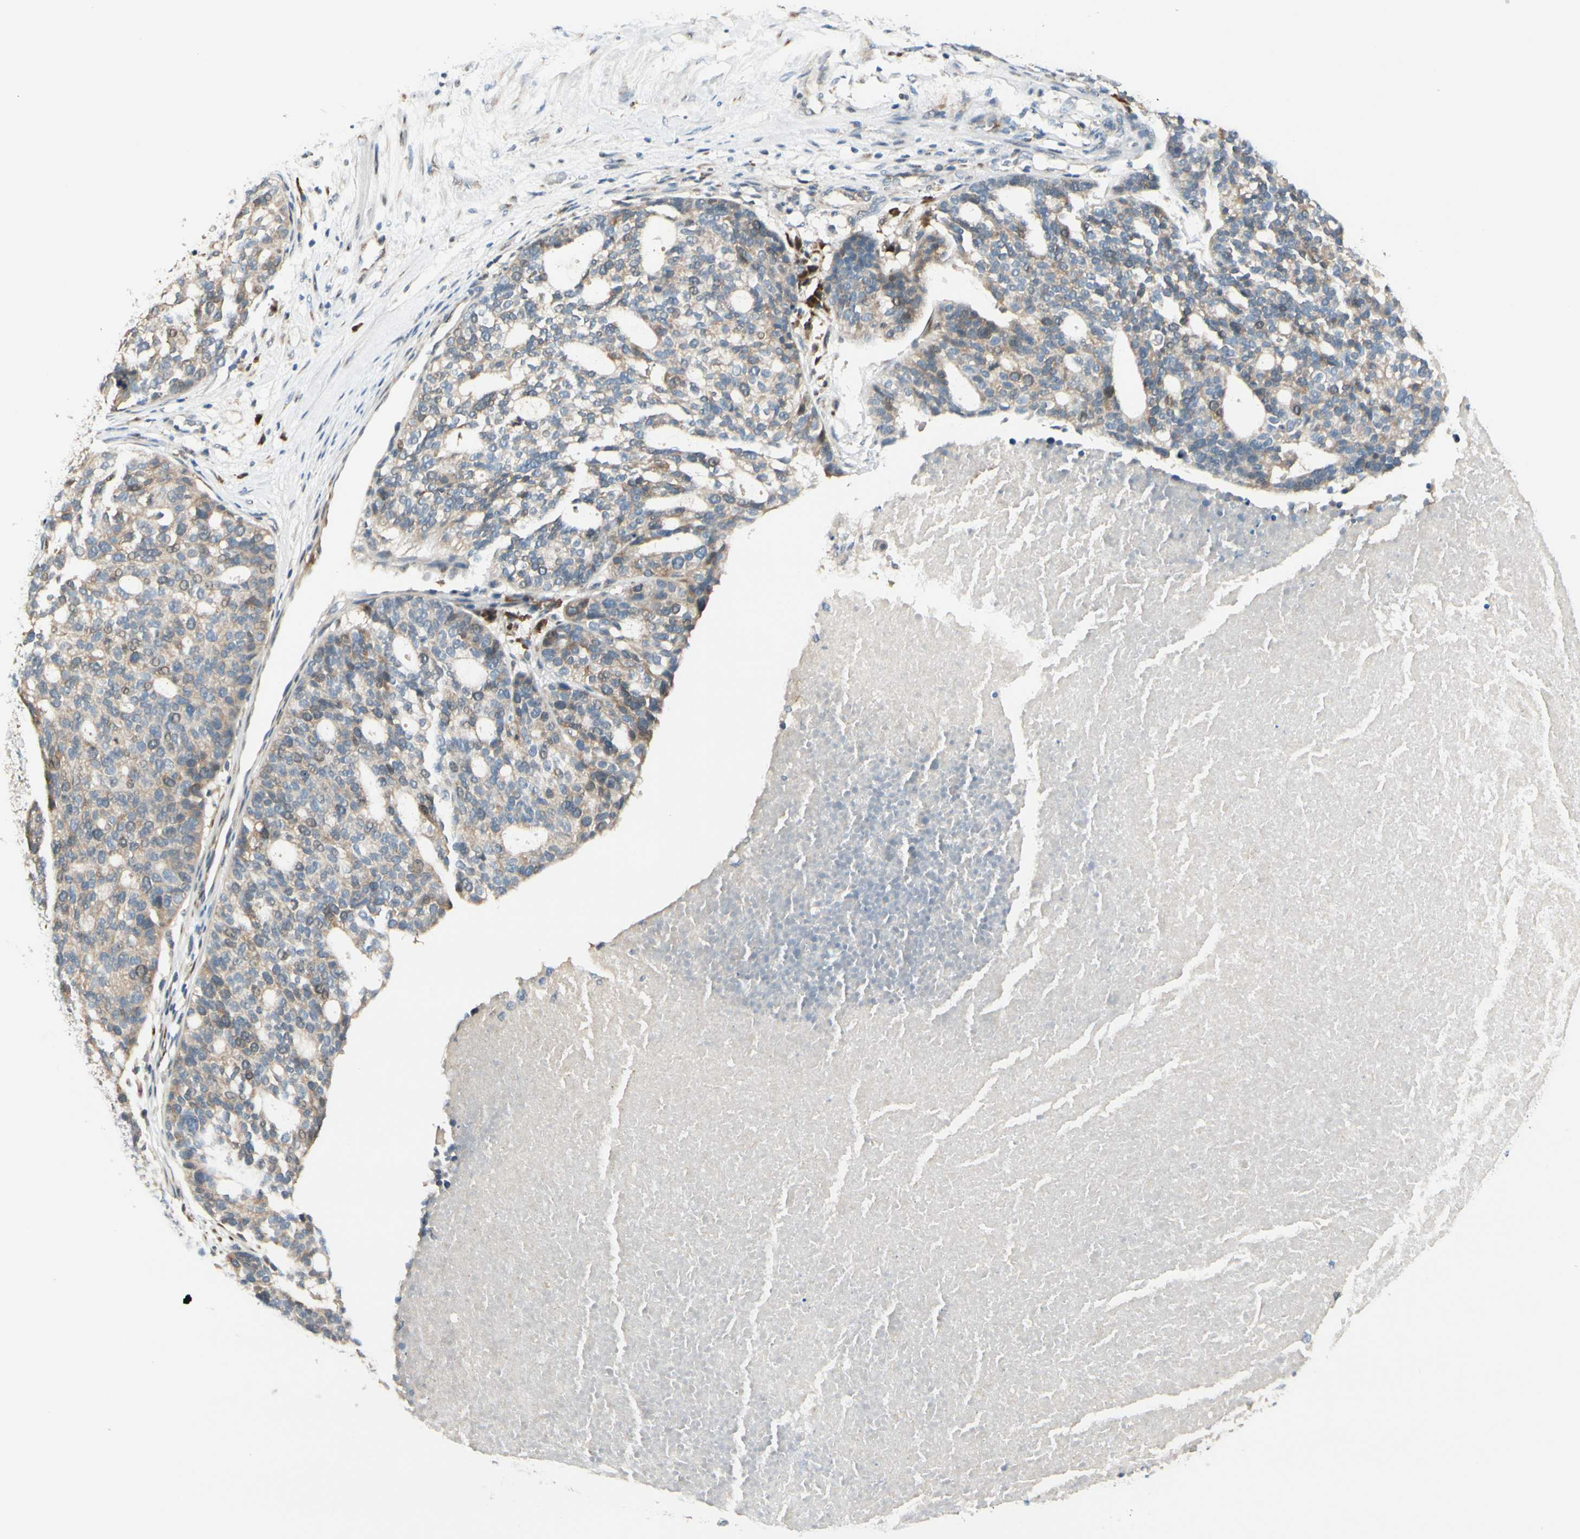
{"staining": {"intensity": "weak", "quantity": "25%-75%", "location": "cytoplasmic/membranous"}, "tissue": "ovarian cancer", "cell_type": "Tumor cells", "image_type": "cancer", "snomed": [{"axis": "morphology", "description": "Cystadenocarcinoma, serous, NOS"}, {"axis": "topography", "description": "Ovary"}], "caption": "This micrograph displays ovarian cancer (serous cystadenocarcinoma) stained with immunohistochemistry to label a protein in brown. The cytoplasmic/membranous of tumor cells show weak positivity for the protein. Nuclei are counter-stained blue.", "gene": "PTTG1", "patient": {"sex": "female", "age": 59}}